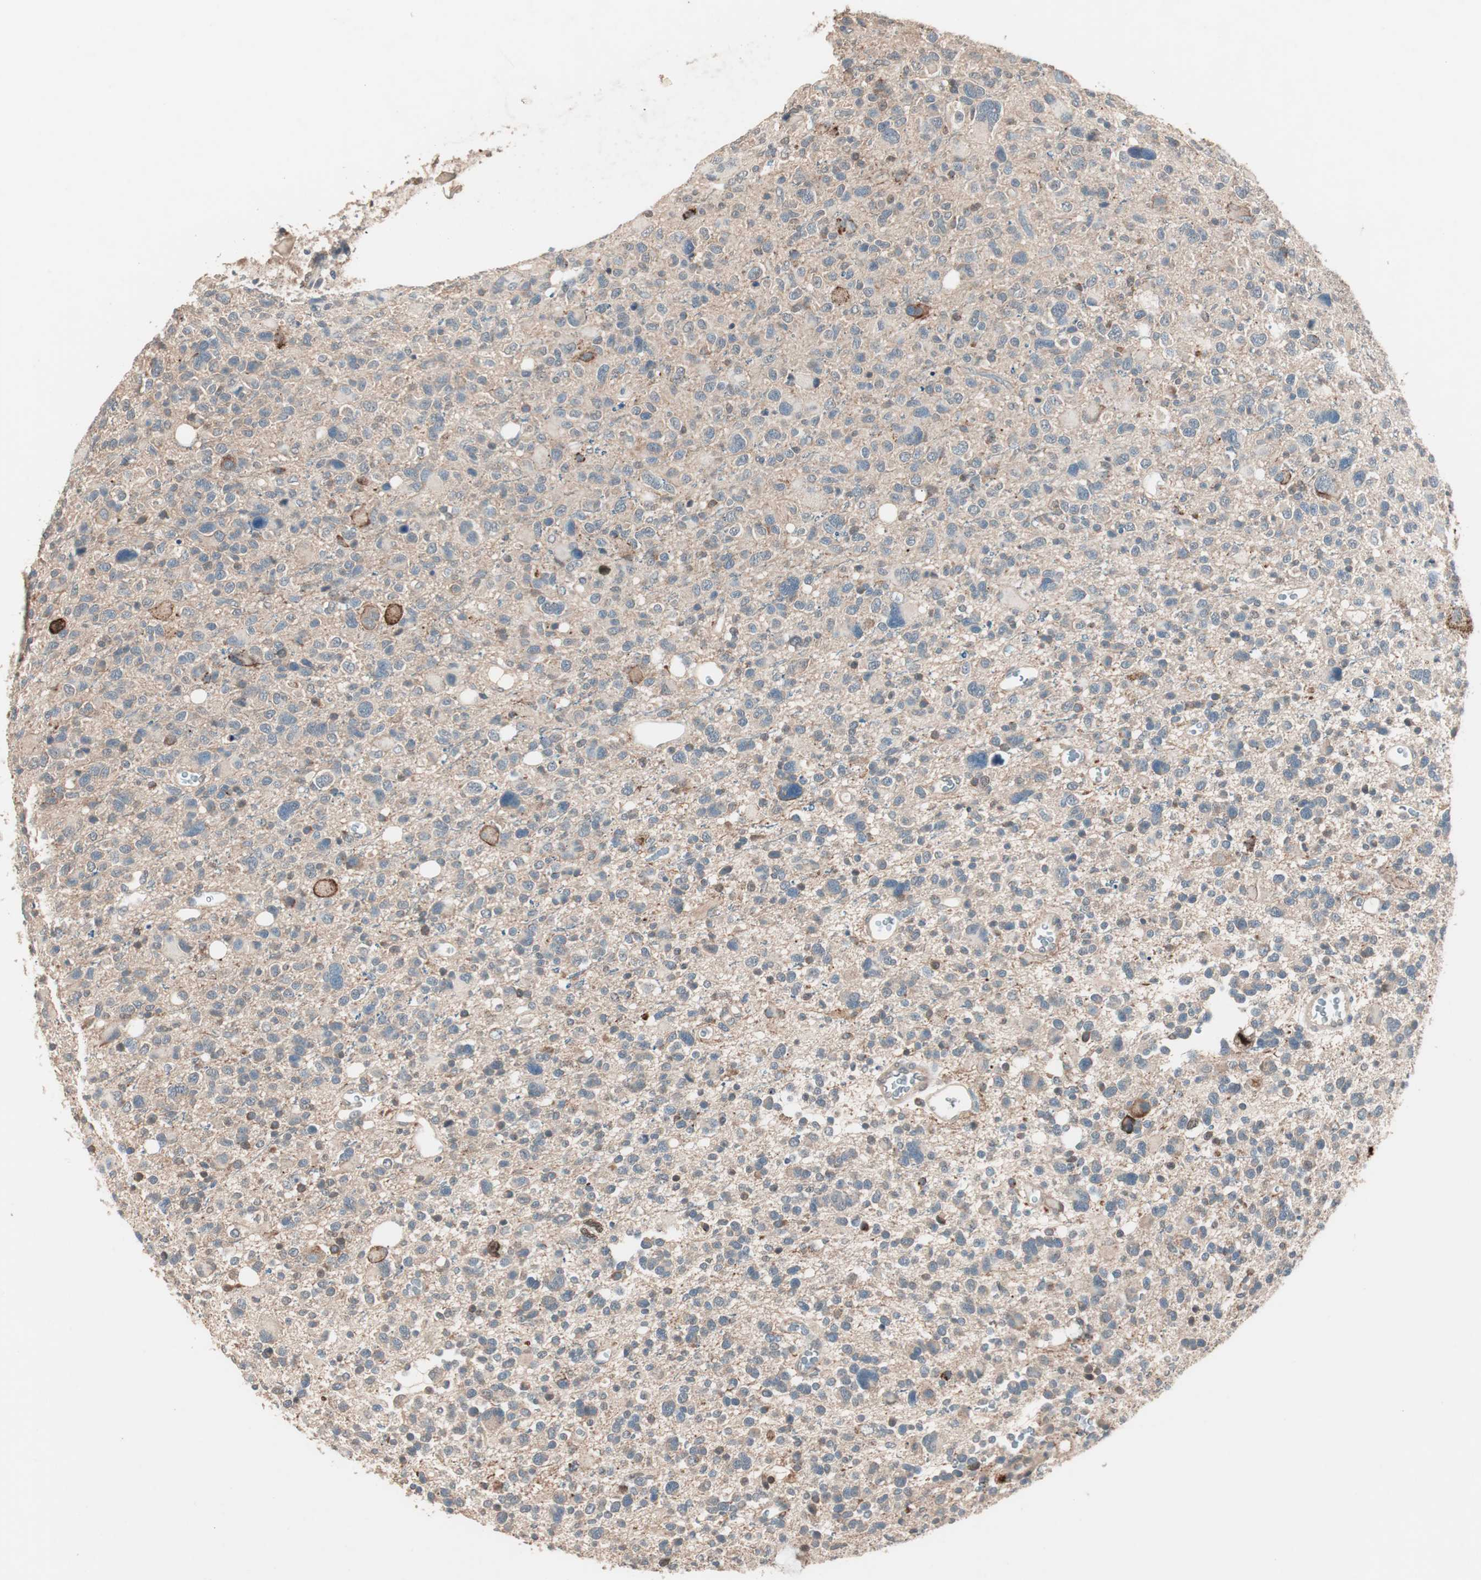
{"staining": {"intensity": "weak", "quantity": ">75%", "location": "cytoplasmic/membranous"}, "tissue": "glioma", "cell_type": "Tumor cells", "image_type": "cancer", "snomed": [{"axis": "morphology", "description": "Glioma, malignant, High grade"}, {"axis": "topography", "description": "Brain"}], "caption": "Glioma stained for a protein exhibits weak cytoplasmic/membranous positivity in tumor cells.", "gene": "NFRKB", "patient": {"sex": "male", "age": 48}}